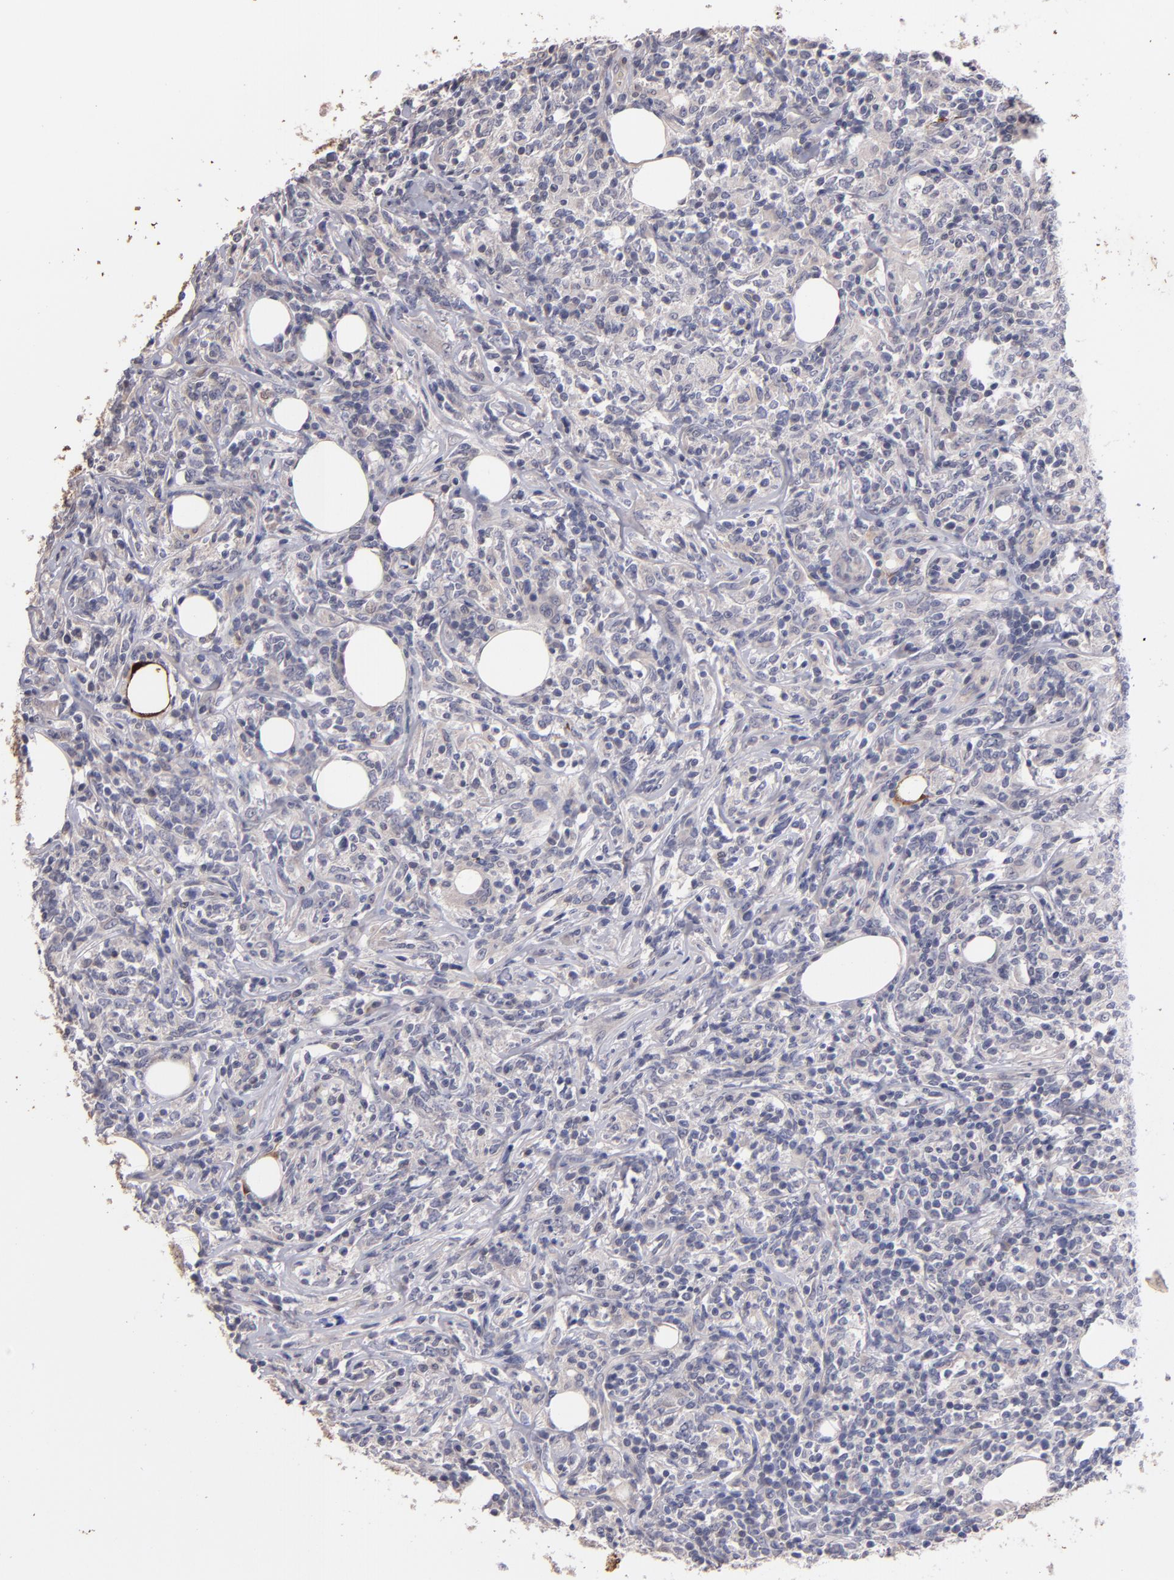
{"staining": {"intensity": "negative", "quantity": "none", "location": "none"}, "tissue": "lymphoma", "cell_type": "Tumor cells", "image_type": "cancer", "snomed": [{"axis": "morphology", "description": "Malignant lymphoma, non-Hodgkin's type, High grade"}, {"axis": "topography", "description": "Lymph node"}], "caption": "This is an immunohistochemistry (IHC) histopathology image of malignant lymphoma, non-Hodgkin's type (high-grade). There is no positivity in tumor cells.", "gene": "S100A1", "patient": {"sex": "female", "age": 84}}